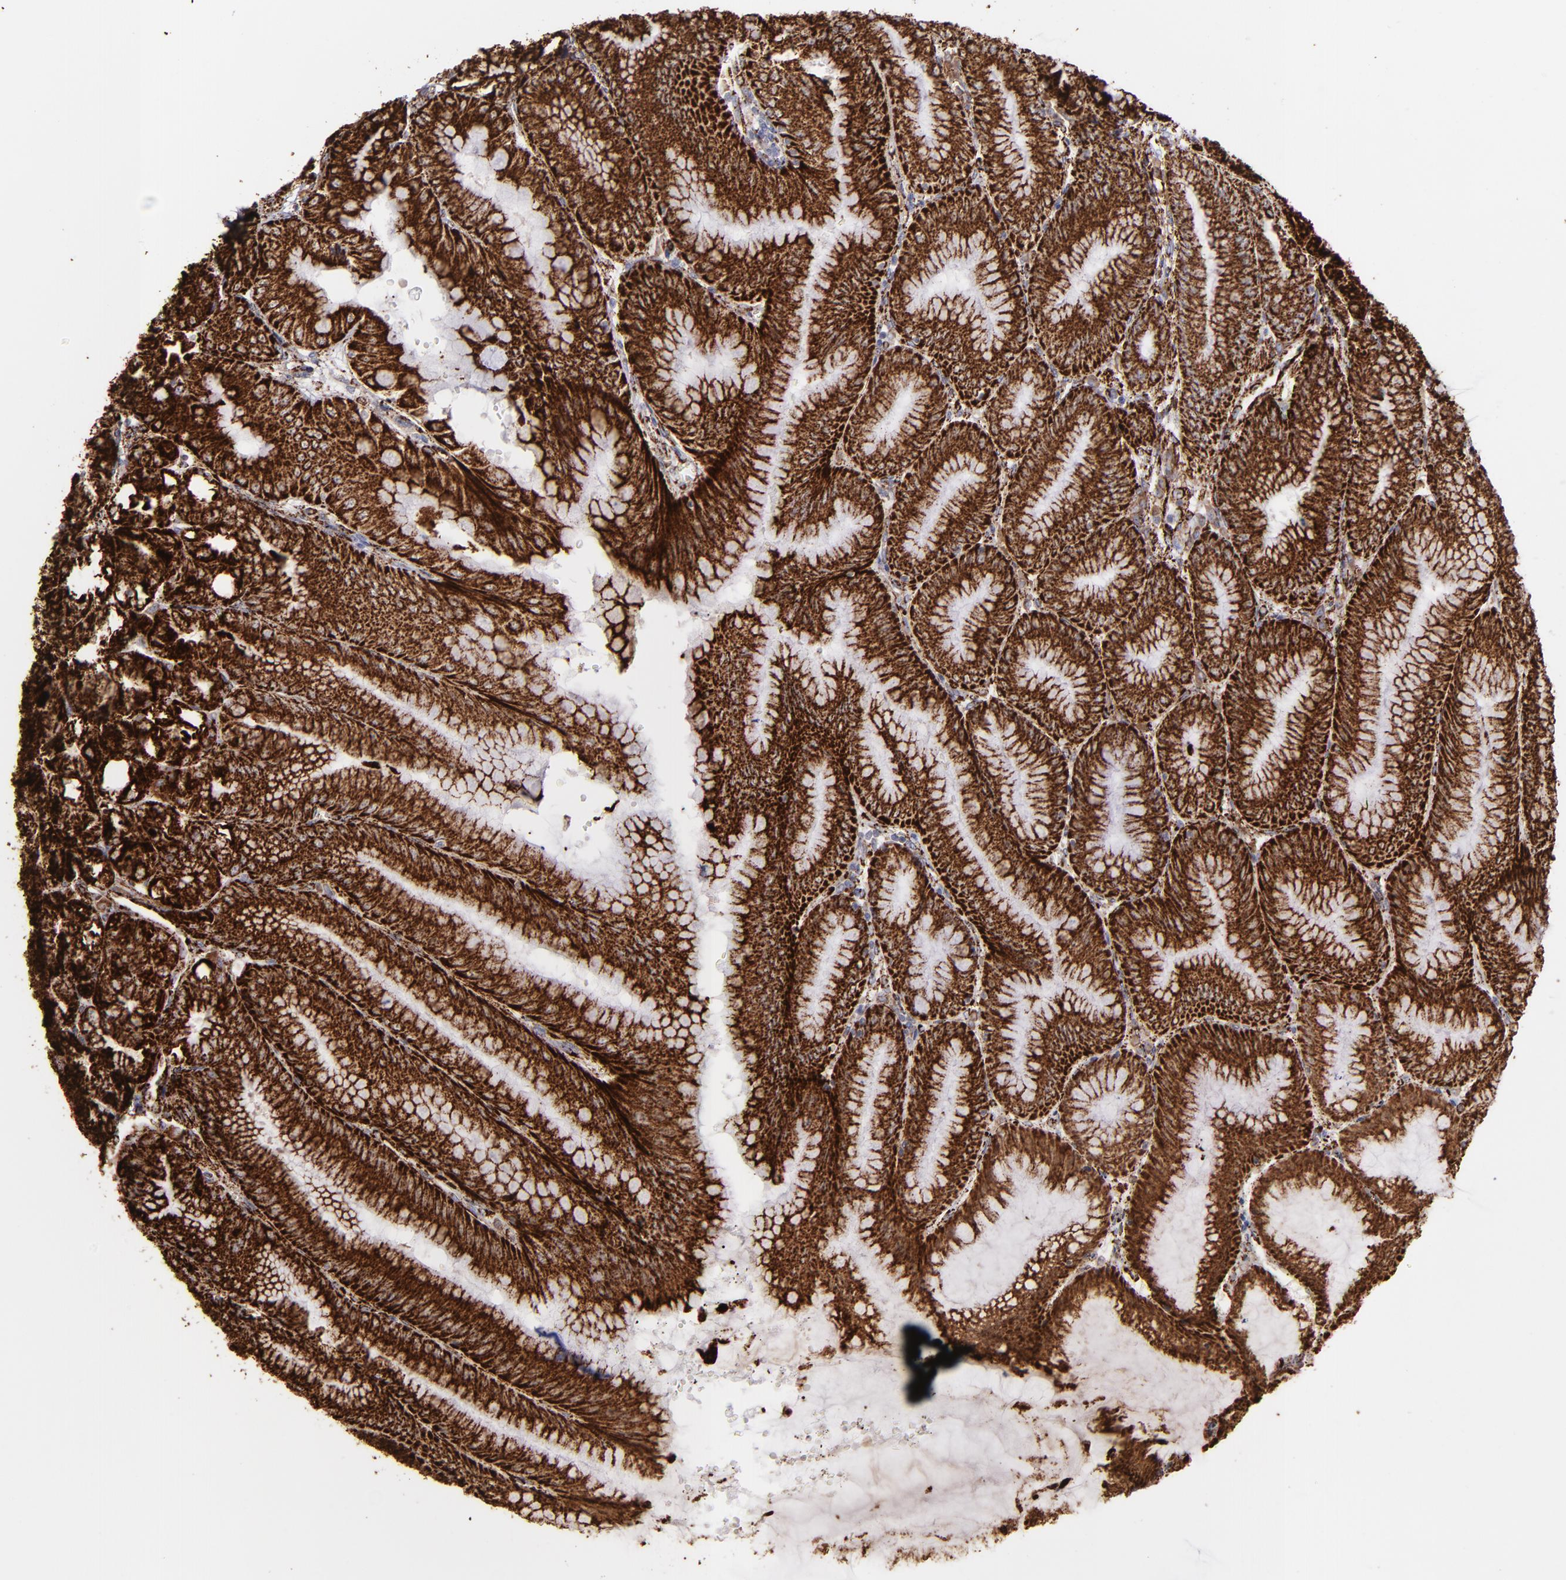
{"staining": {"intensity": "strong", "quantity": ">75%", "location": "cytoplasmic/membranous"}, "tissue": "stomach", "cell_type": "Glandular cells", "image_type": "normal", "snomed": [{"axis": "morphology", "description": "Normal tissue, NOS"}, {"axis": "topography", "description": "Stomach, lower"}], "caption": "Immunohistochemical staining of normal human stomach shows >75% levels of strong cytoplasmic/membranous protein staining in approximately >75% of glandular cells. (DAB (3,3'-diaminobenzidine) IHC with brightfield microscopy, high magnification).", "gene": "MAOB", "patient": {"sex": "male", "age": 71}}